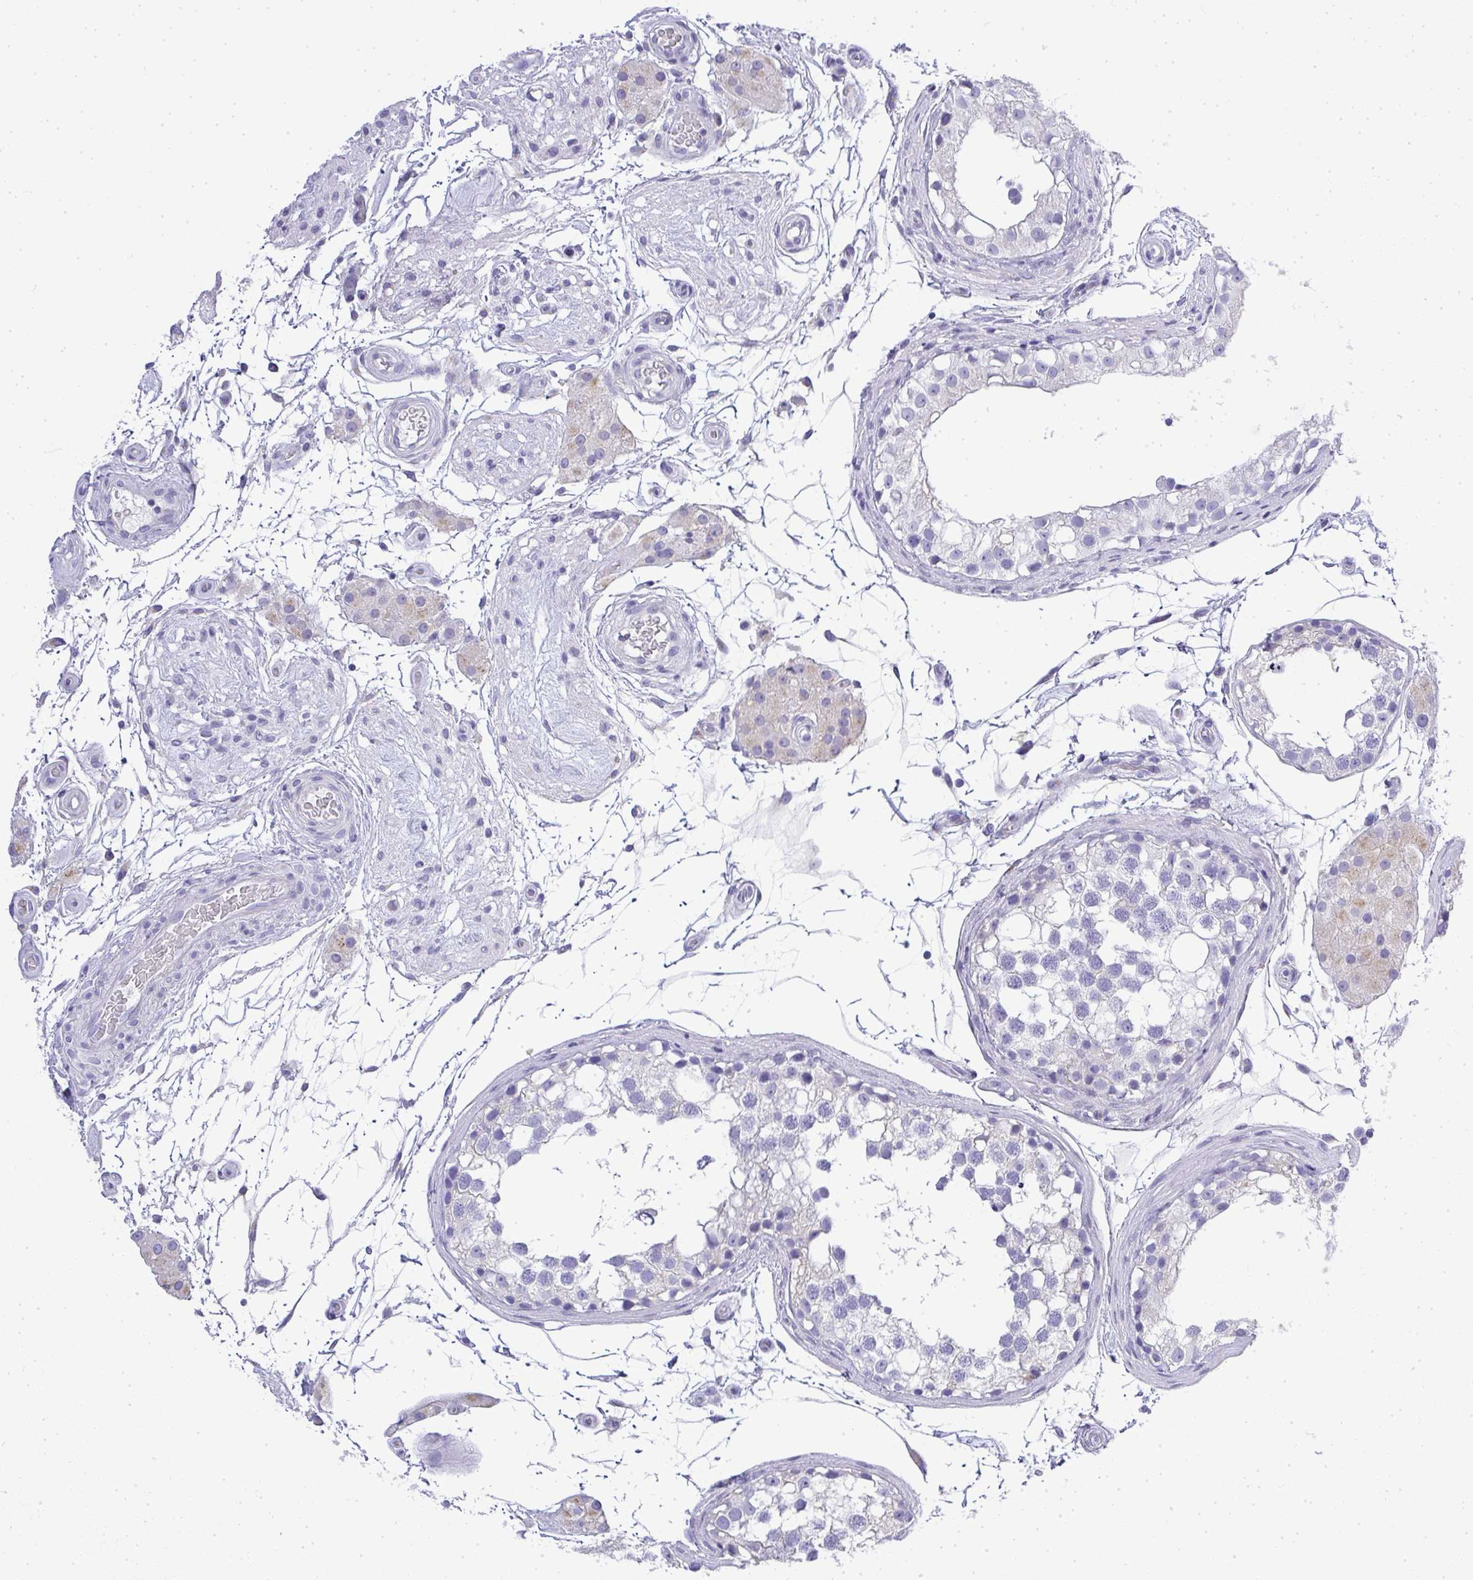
{"staining": {"intensity": "negative", "quantity": "none", "location": "none"}, "tissue": "testis", "cell_type": "Cells in seminiferous ducts", "image_type": "normal", "snomed": [{"axis": "morphology", "description": "Normal tissue, NOS"}, {"axis": "morphology", "description": "Seminoma, NOS"}, {"axis": "topography", "description": "Testis"}], "caption": "IHC histopathology image of benign testis stained for a protein (brown), which displays no expression in cells in seminiferous ducts.", "gene": "PLPPR3", "patient": {"sex": "male", "age": 65}}